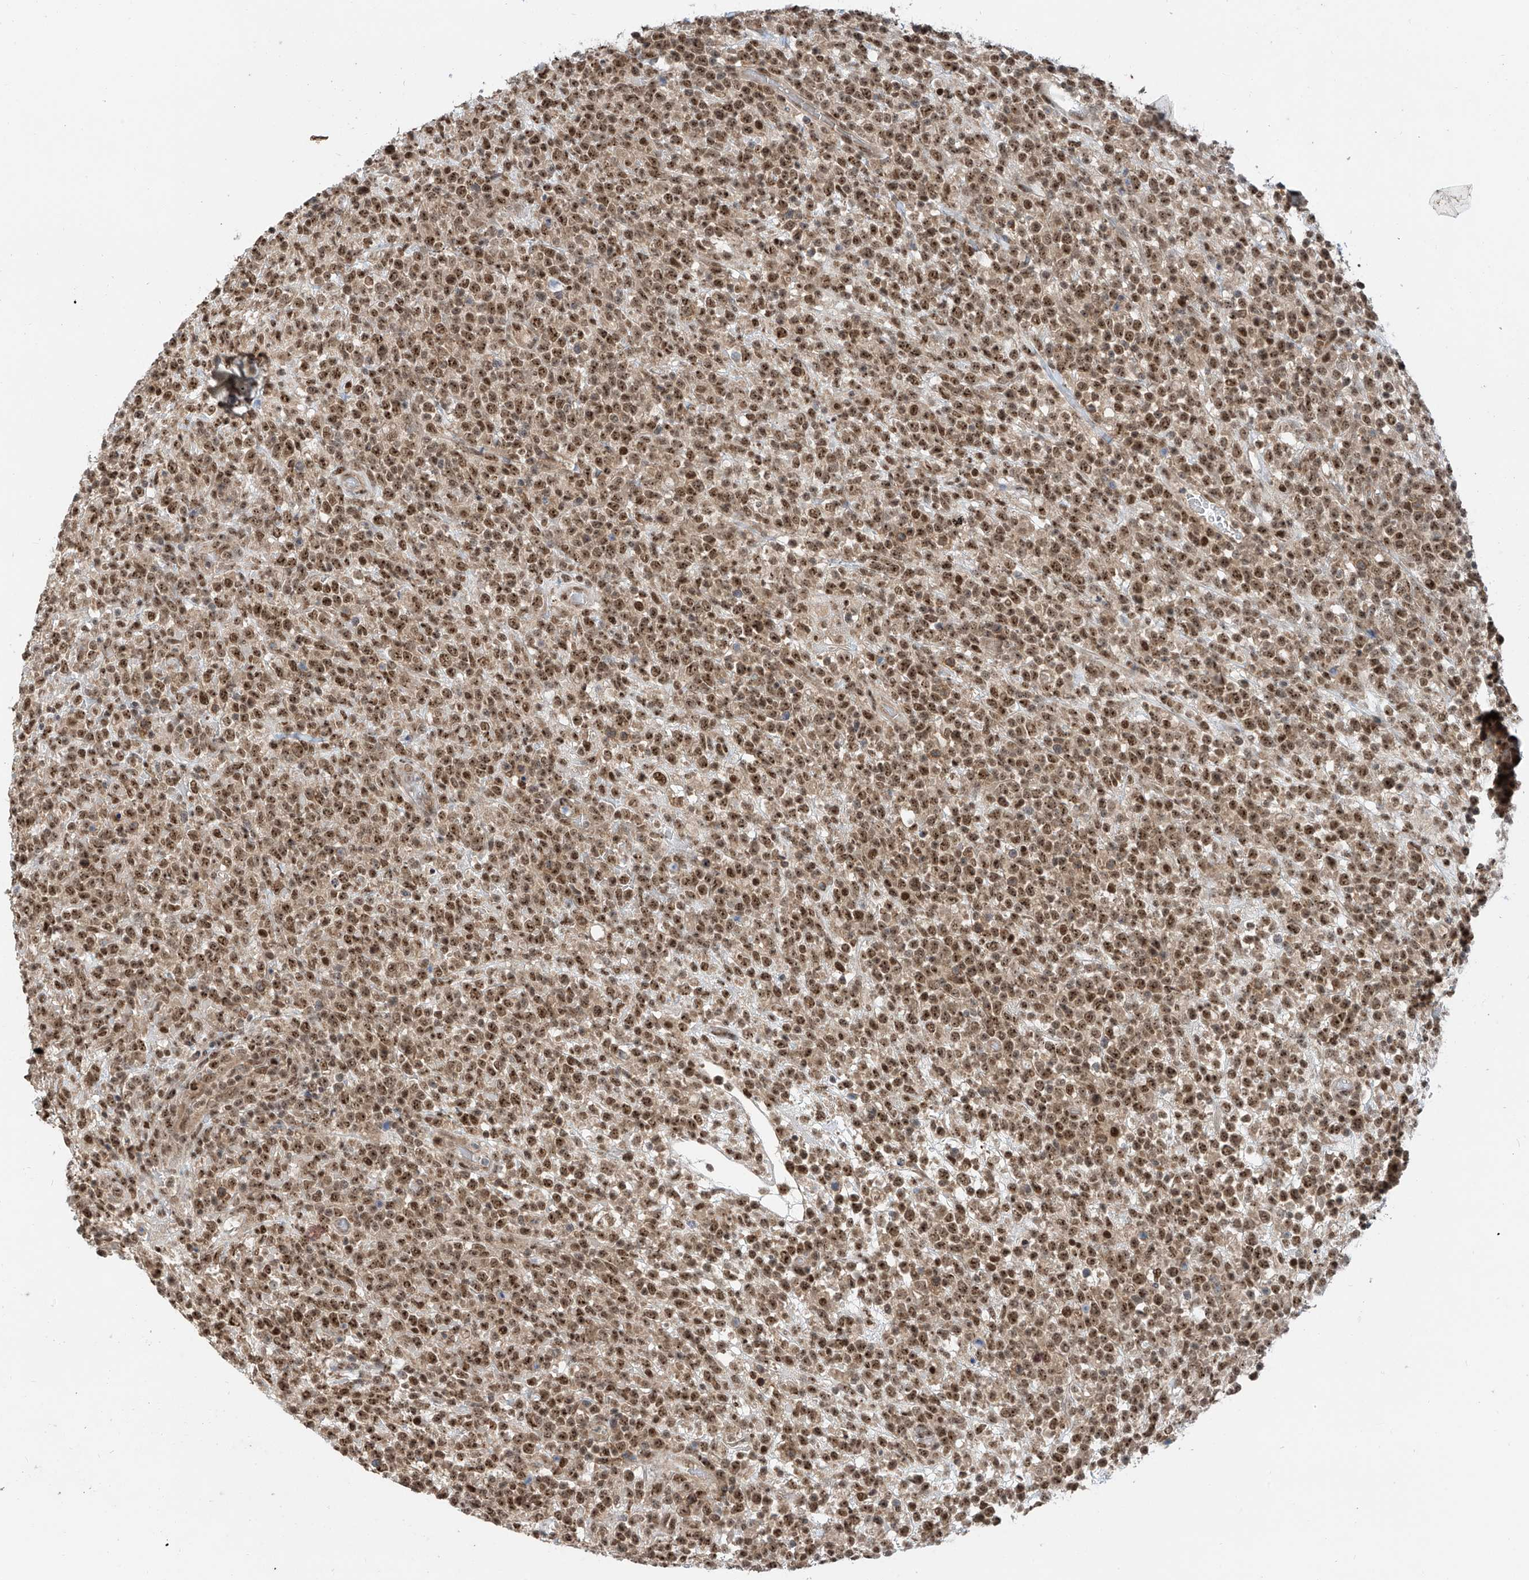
{"staining": {"intensity": "moderate", "quantity": ">75%", "location": "nuclear"}, "tissue": "lymphoma", "cell_type": "Tumor cells", "image_type": "cancer", "snomed": [{"axis": "morphology", "description": "Malignant lymphoma, non-Hodgkin's type, High grade"}, {"axis": "topography", "description": "Colon"}], "caption": "The histopathology image exhibits a brown stain indicating the presence of a protein in the nuclear of tumor cells in malignant lymphoma, non-Hodgkin's type (high-grade).", "gene": "RPAIN", "patient": {"sex": "female", "age": 53}}